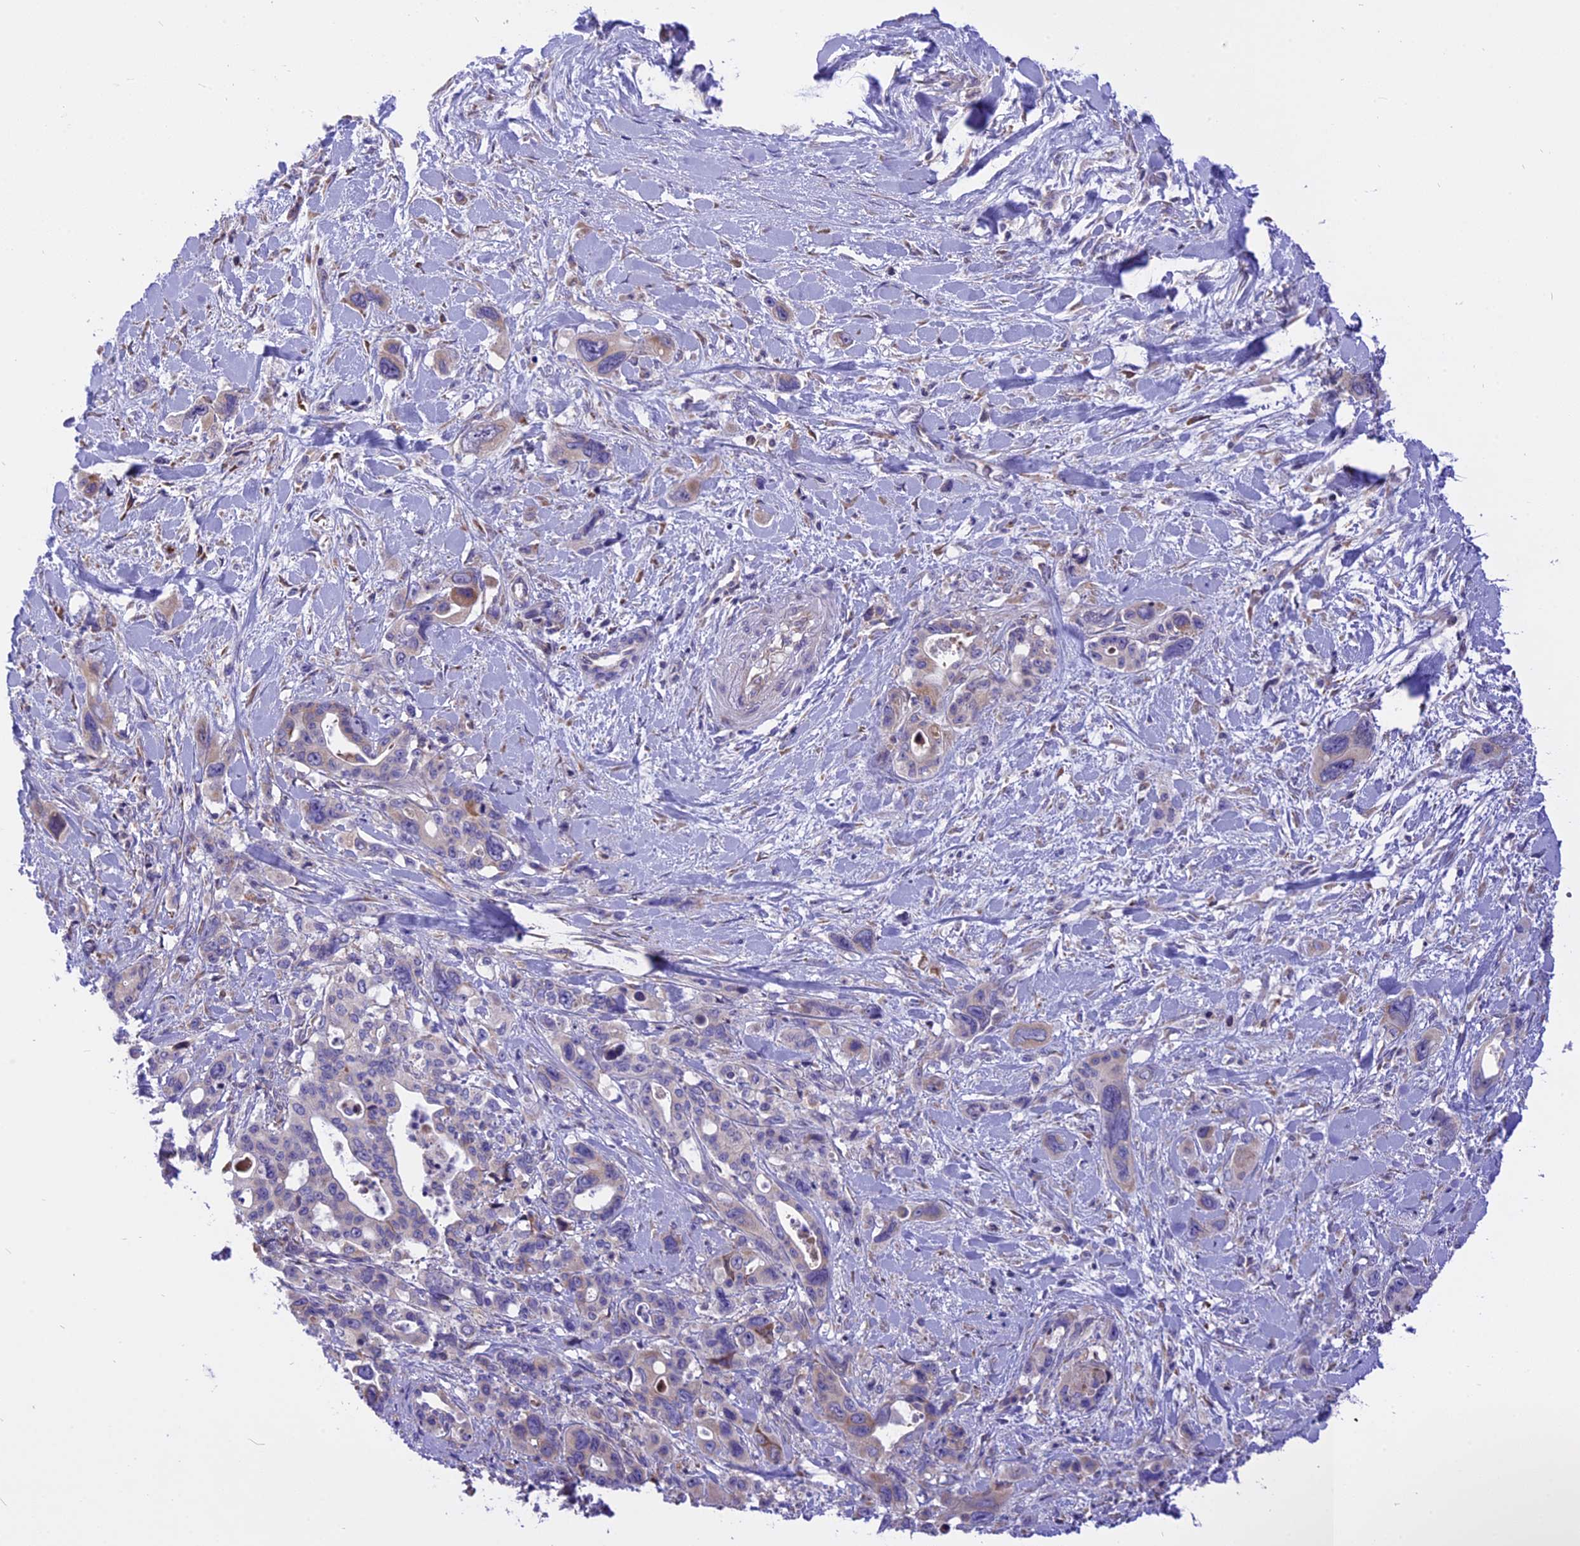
{"staining": {"intensity": "moderate", "quantity": "<25%", "location": "cytoplasmic/membranous"}, "tissue": "pancreatic cancer", "cell_type": "Tumor cells", "image_type": "cancer", "snomed": [{"axis": "morphology", "description": "Adenocarcinoma, NOS"}, {"axis": "topography", "description": "Pancreas"}], "caption": "DAB (3,3'-diaminobenzidine) immunohistochemical staining of adenocarcinoma (pancreatic) demonstrates moderate cytoplasmic/membranous protein expression in about <25% of tumor cells.", "gene": "ARMCX6", "patient": {"sex": "male", "age": 46}}